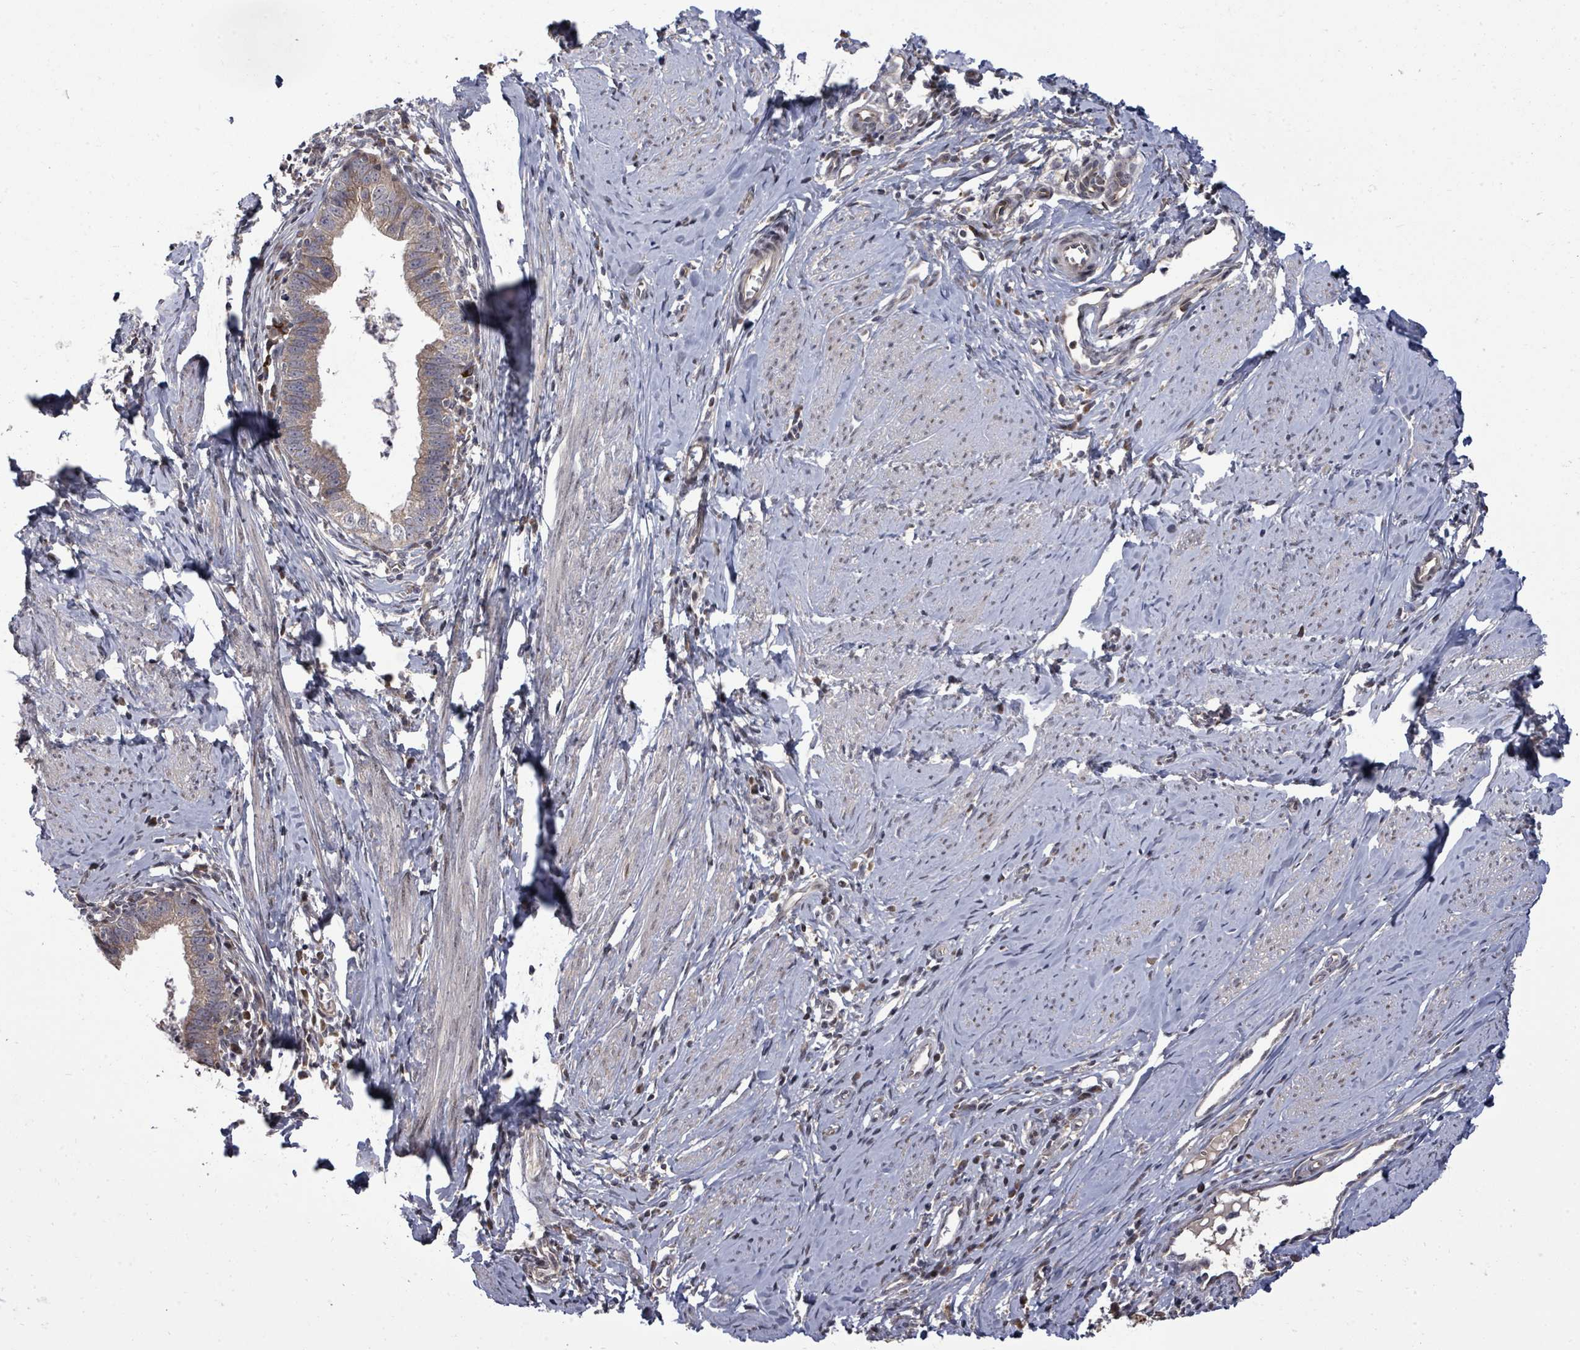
{"staining": {"intensity": "weak", "quantity": ">75%", "location": "cytoplasmic/membranous"}, "tissue": "cervical cancer", "cell_type": "Tumor cells", "image_type": "cancer", "snomed": [{"axis": "morphology", "description": "Adenocarcinoma, NOS"}, {"axis": "topography", "description": "Cervix"}], "caption": "Immunohistochemistry staining of cervical adenocarcinoma, which shows low levels of weak cytoplasmic/membranous staining in about >75% of tumor cells indicating weak cytoplasmic/membranous protein positivity. The staining was performed using DAB (brown) for protein detection and nuclei were counterstained in hematoxylin (blue).", "gene": "KRTAP27-1", "patient": {"sex": "female", "age": 36}}